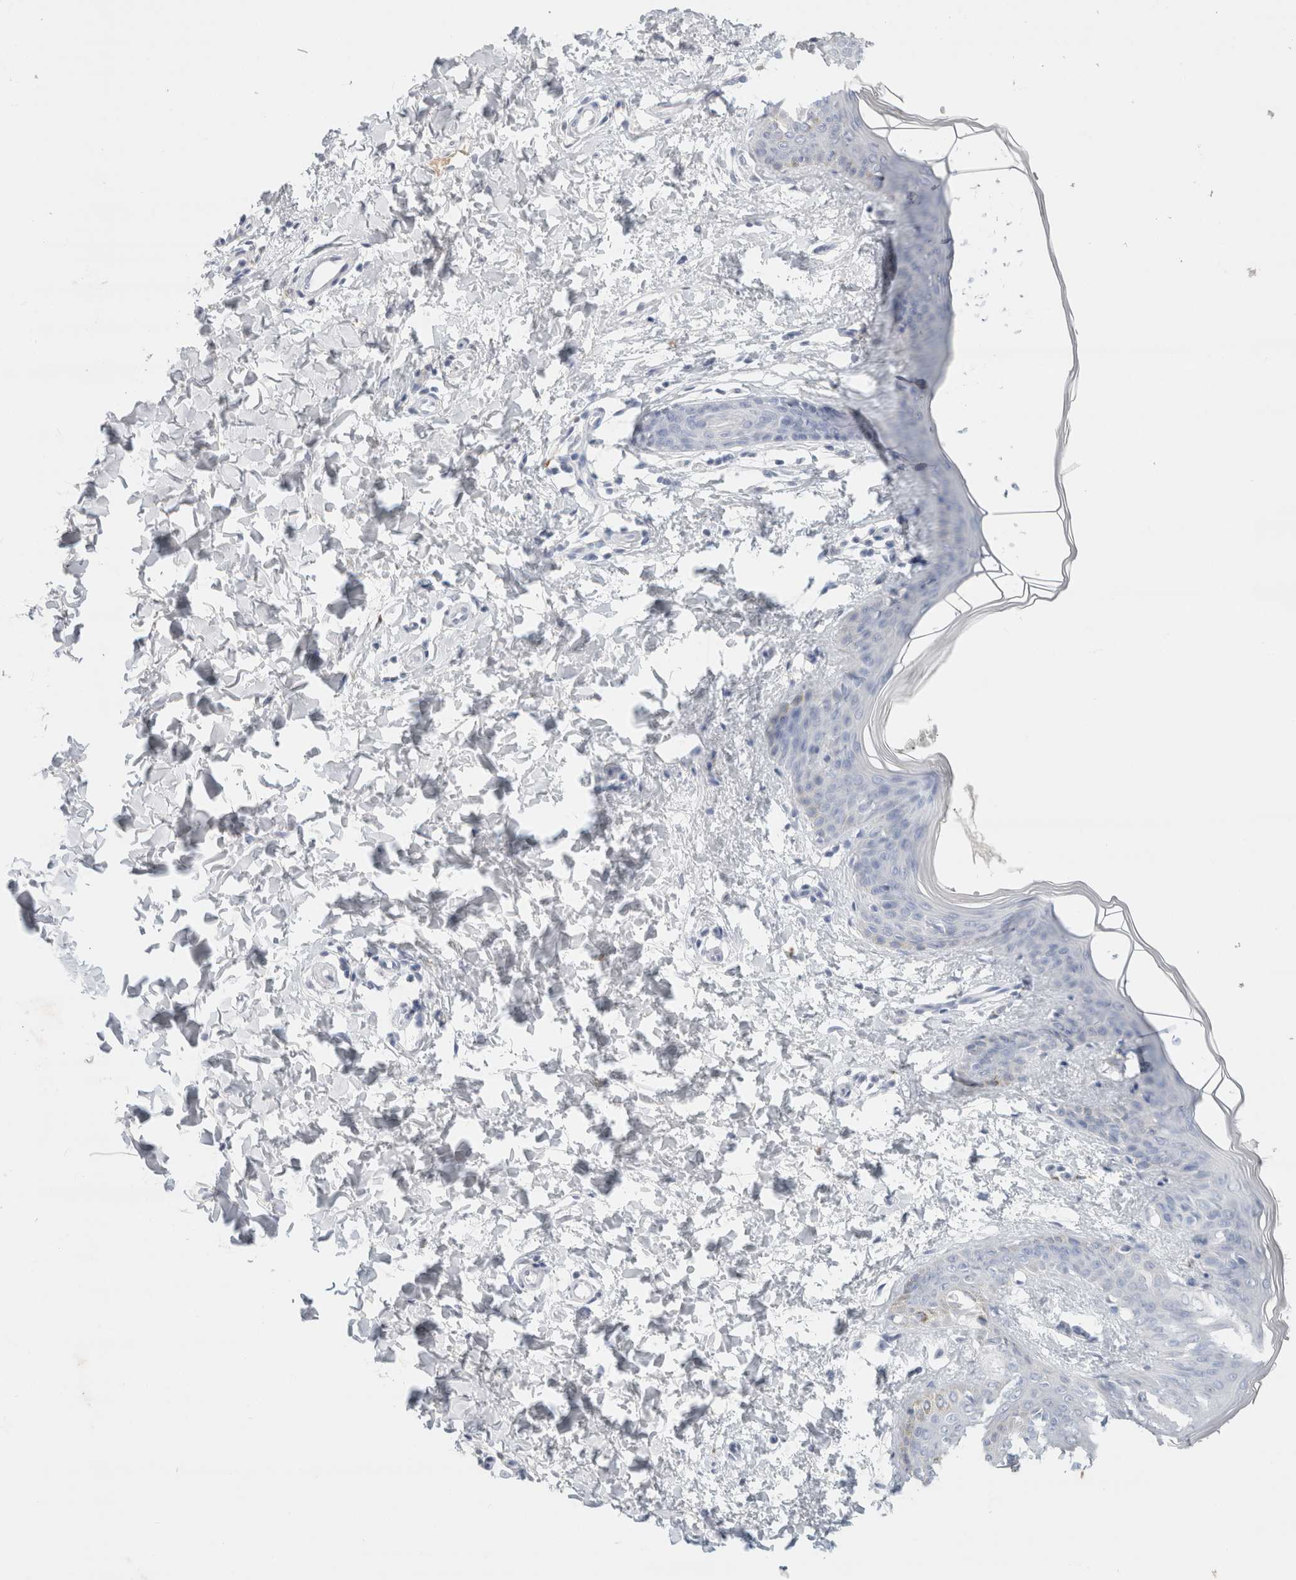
{"staining": {"intensity": "negative", "quantity": "none", "location": "none"}, "tissue": "skin", "cell_type": "Fibroblasts", "image_type": "normal", "snomed": [{"axis": "morphology", "description": "Normal tissue, NOS"}, {"axis": "topography", "description": "Skin"}], "caption": "This is a photomicrograph of immunohistochemistry (IHC) staining of normal skin, which shows no positivity in fibroblasts.", "gene": "IL6", "patient": {"sex": "female", "age": 17}}